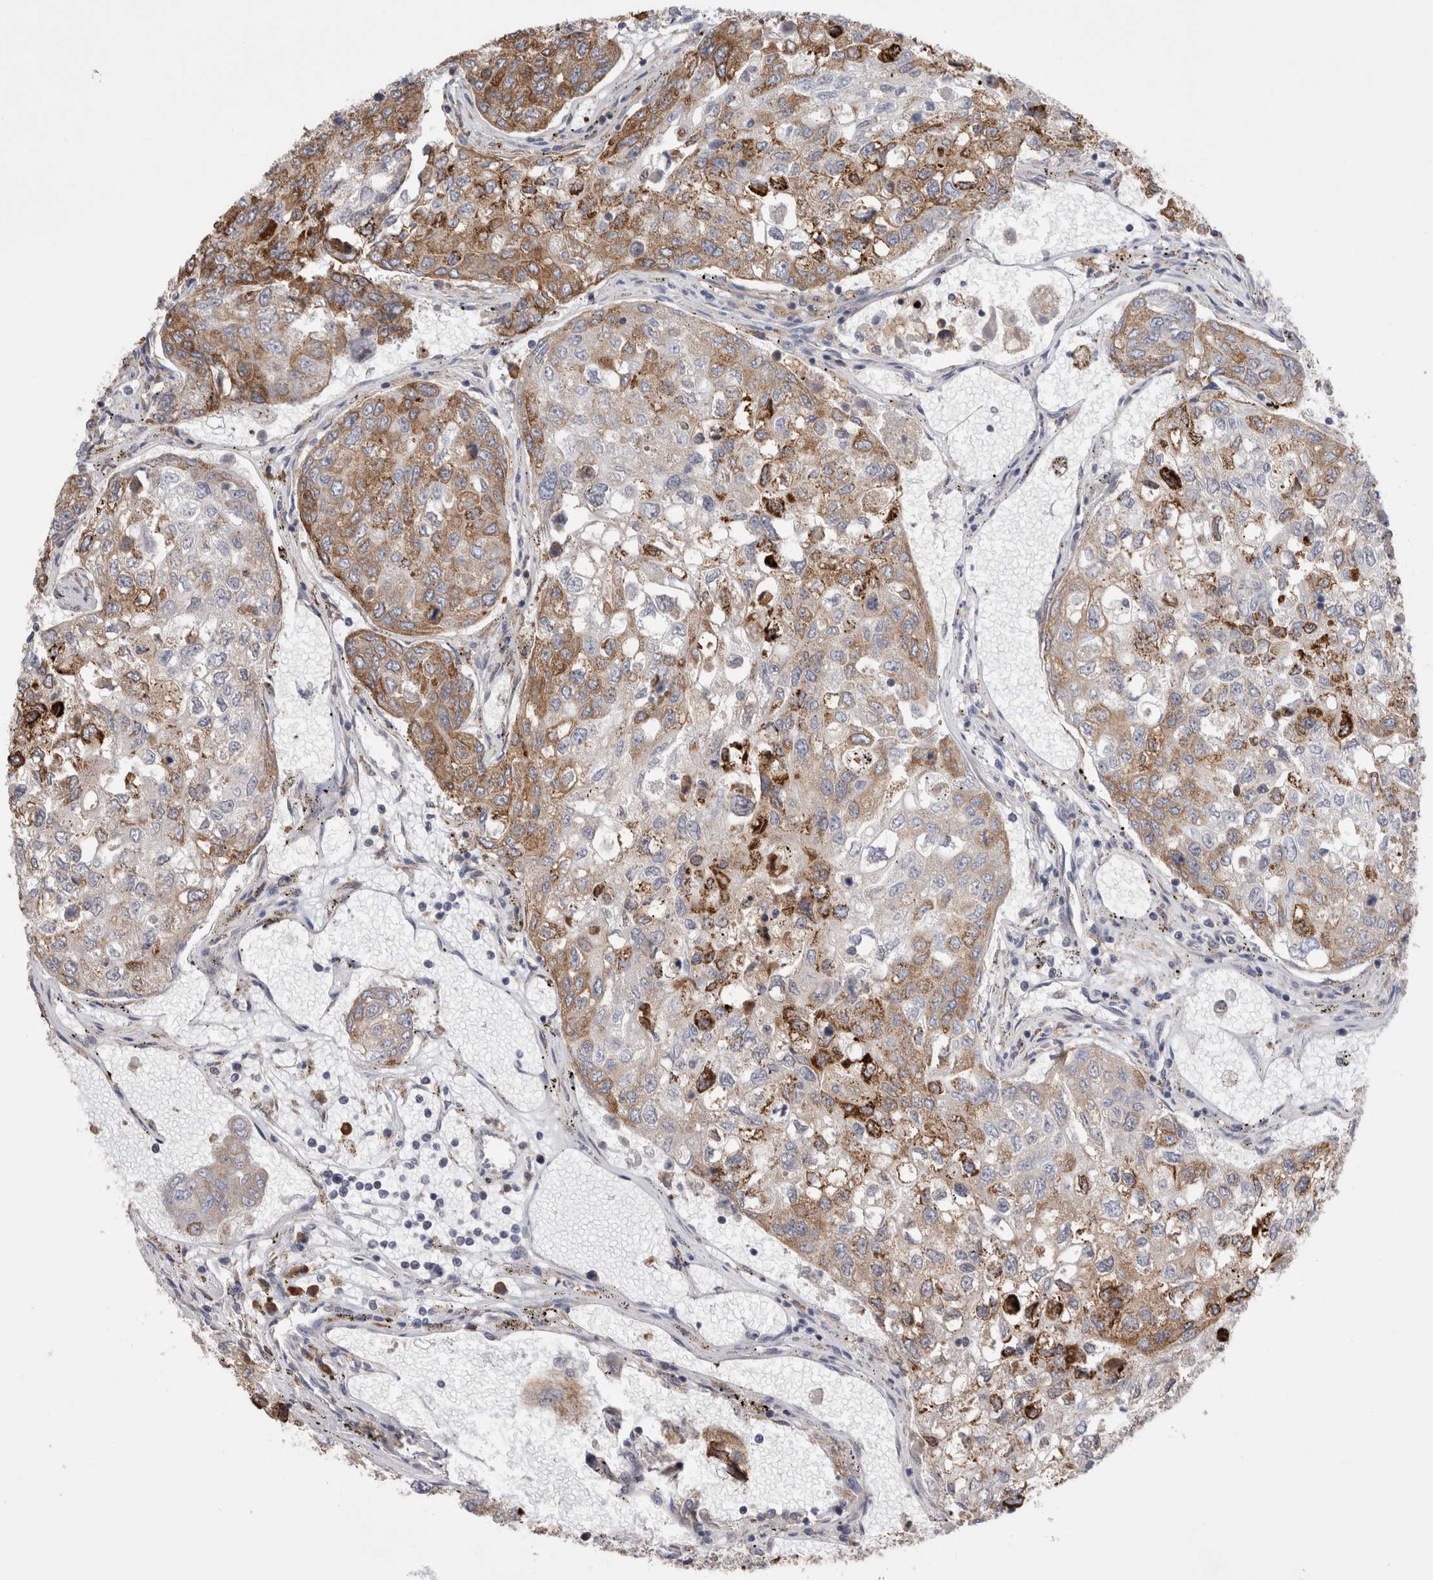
{"staining": {"intensity": "moderate", "quantity": ">75%", "location": "cytoplasmic/membranous"}, "tissue": "urothelial cancer", "cell_type": "Tumor cells", "image_type": "cancer", "snomed": [{"axis": "morphology", "description": "Urothelial carcinoma, High grade"}, {"axis": "topography", "description": "Lymph node"}, {"axis": "topography", "description": "Urinary bladder"}], "caption": "Tumor cells display medium levels of moderate cytoplasmic/membranous staining in about >75% of cells in human urothelial cancer. (Brightfield microscopy of DAB IHC at high magnification).", "gene": "ZNF341", "patient": {"sex": "male", "age": 51}}